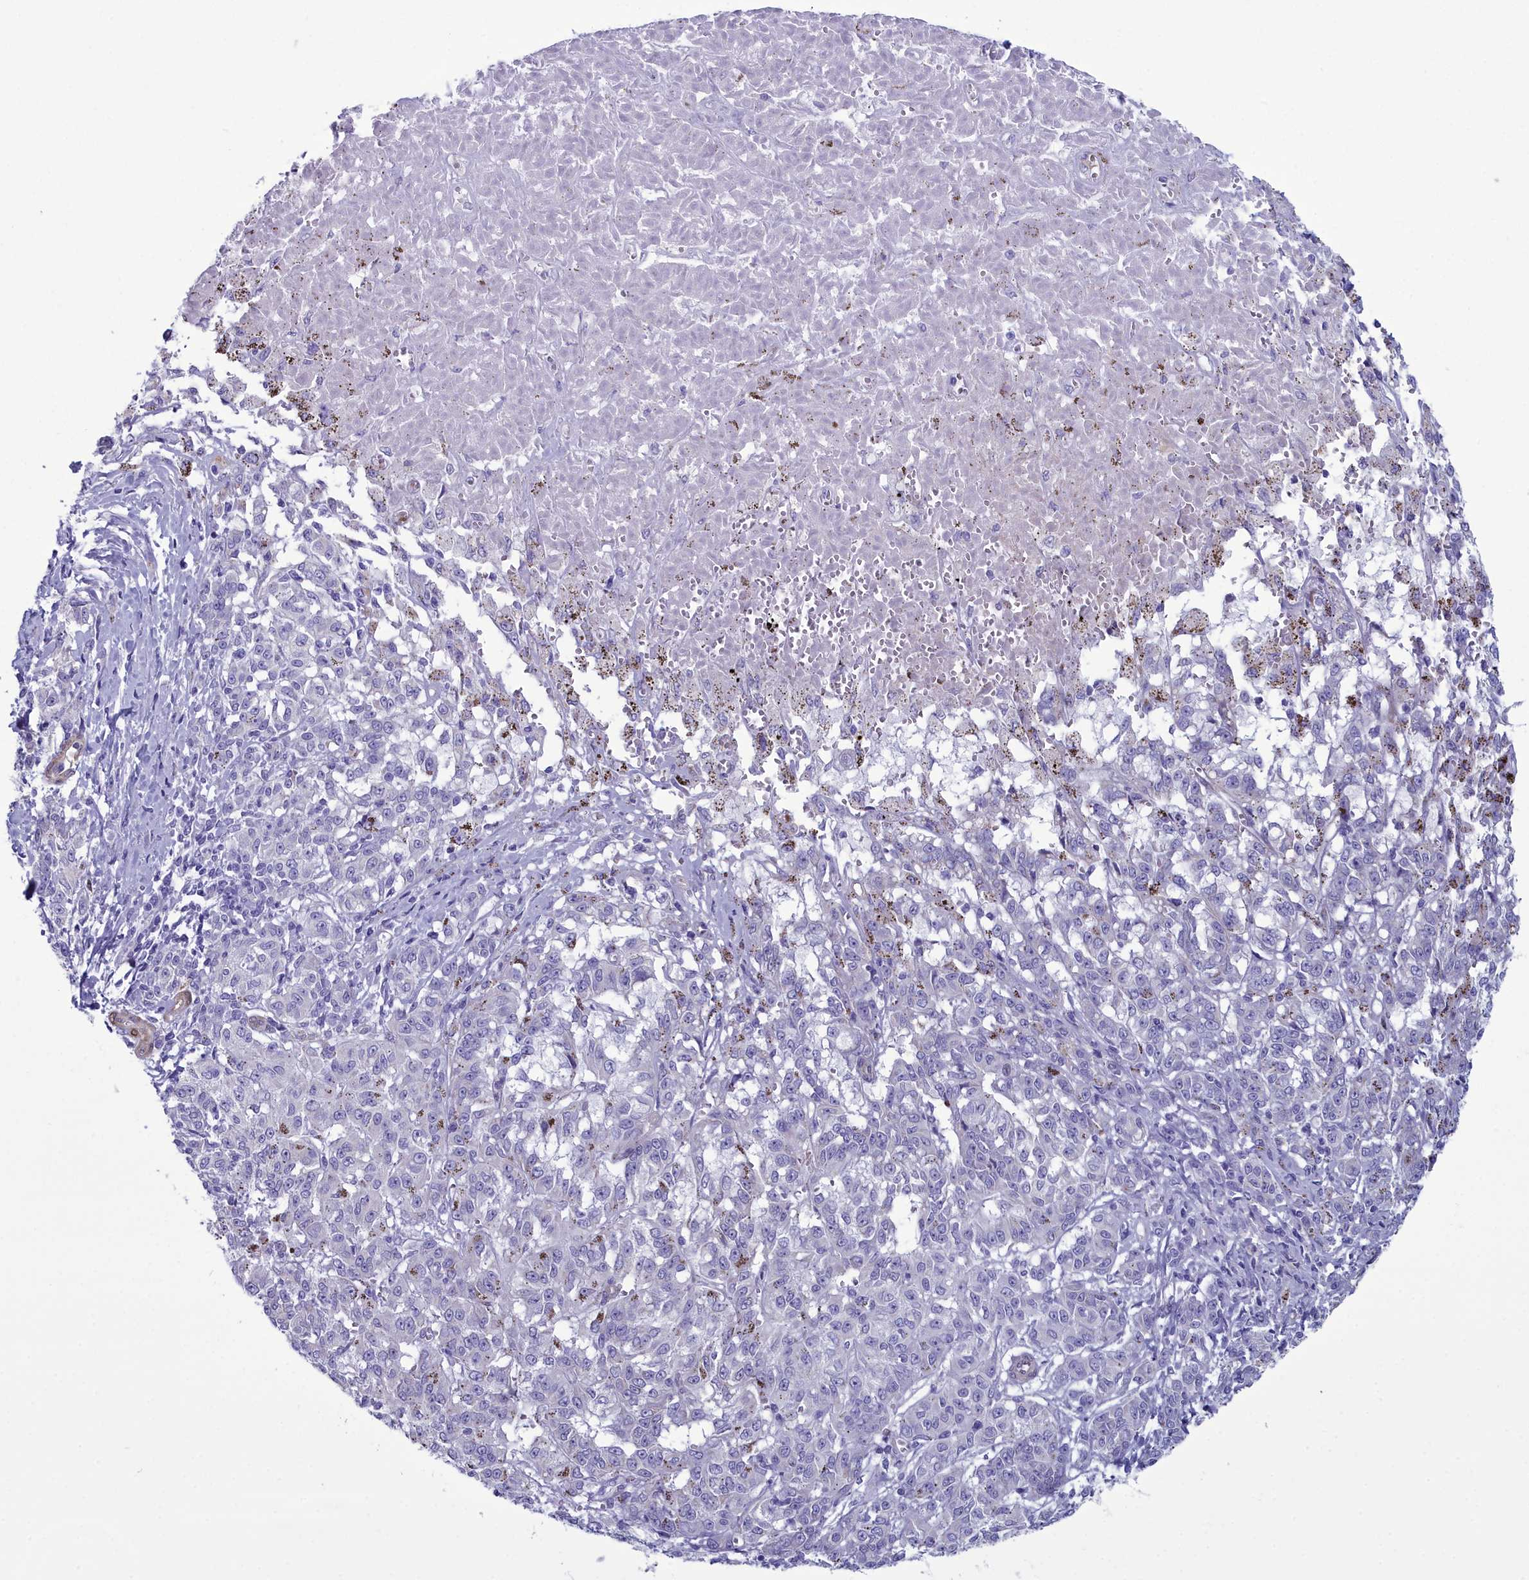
{"staining": {"intensity": "negative", "quantity": "none", "location": "none"}, "tissue": "melanoma", "cell_type": "Tumor cells", "image_type": "cancer", "snomed": [{"axis": "morphology", "description": "Malignant melanoma, NOS"}, {"axis": "topography", "description": "Skin"}], "caption": "Protein analysis of malignant melanoma displays no significant positivity in tumor cells.", "gene": "PPP1R14A", "patient": {"sex": "female", "age": 72}}